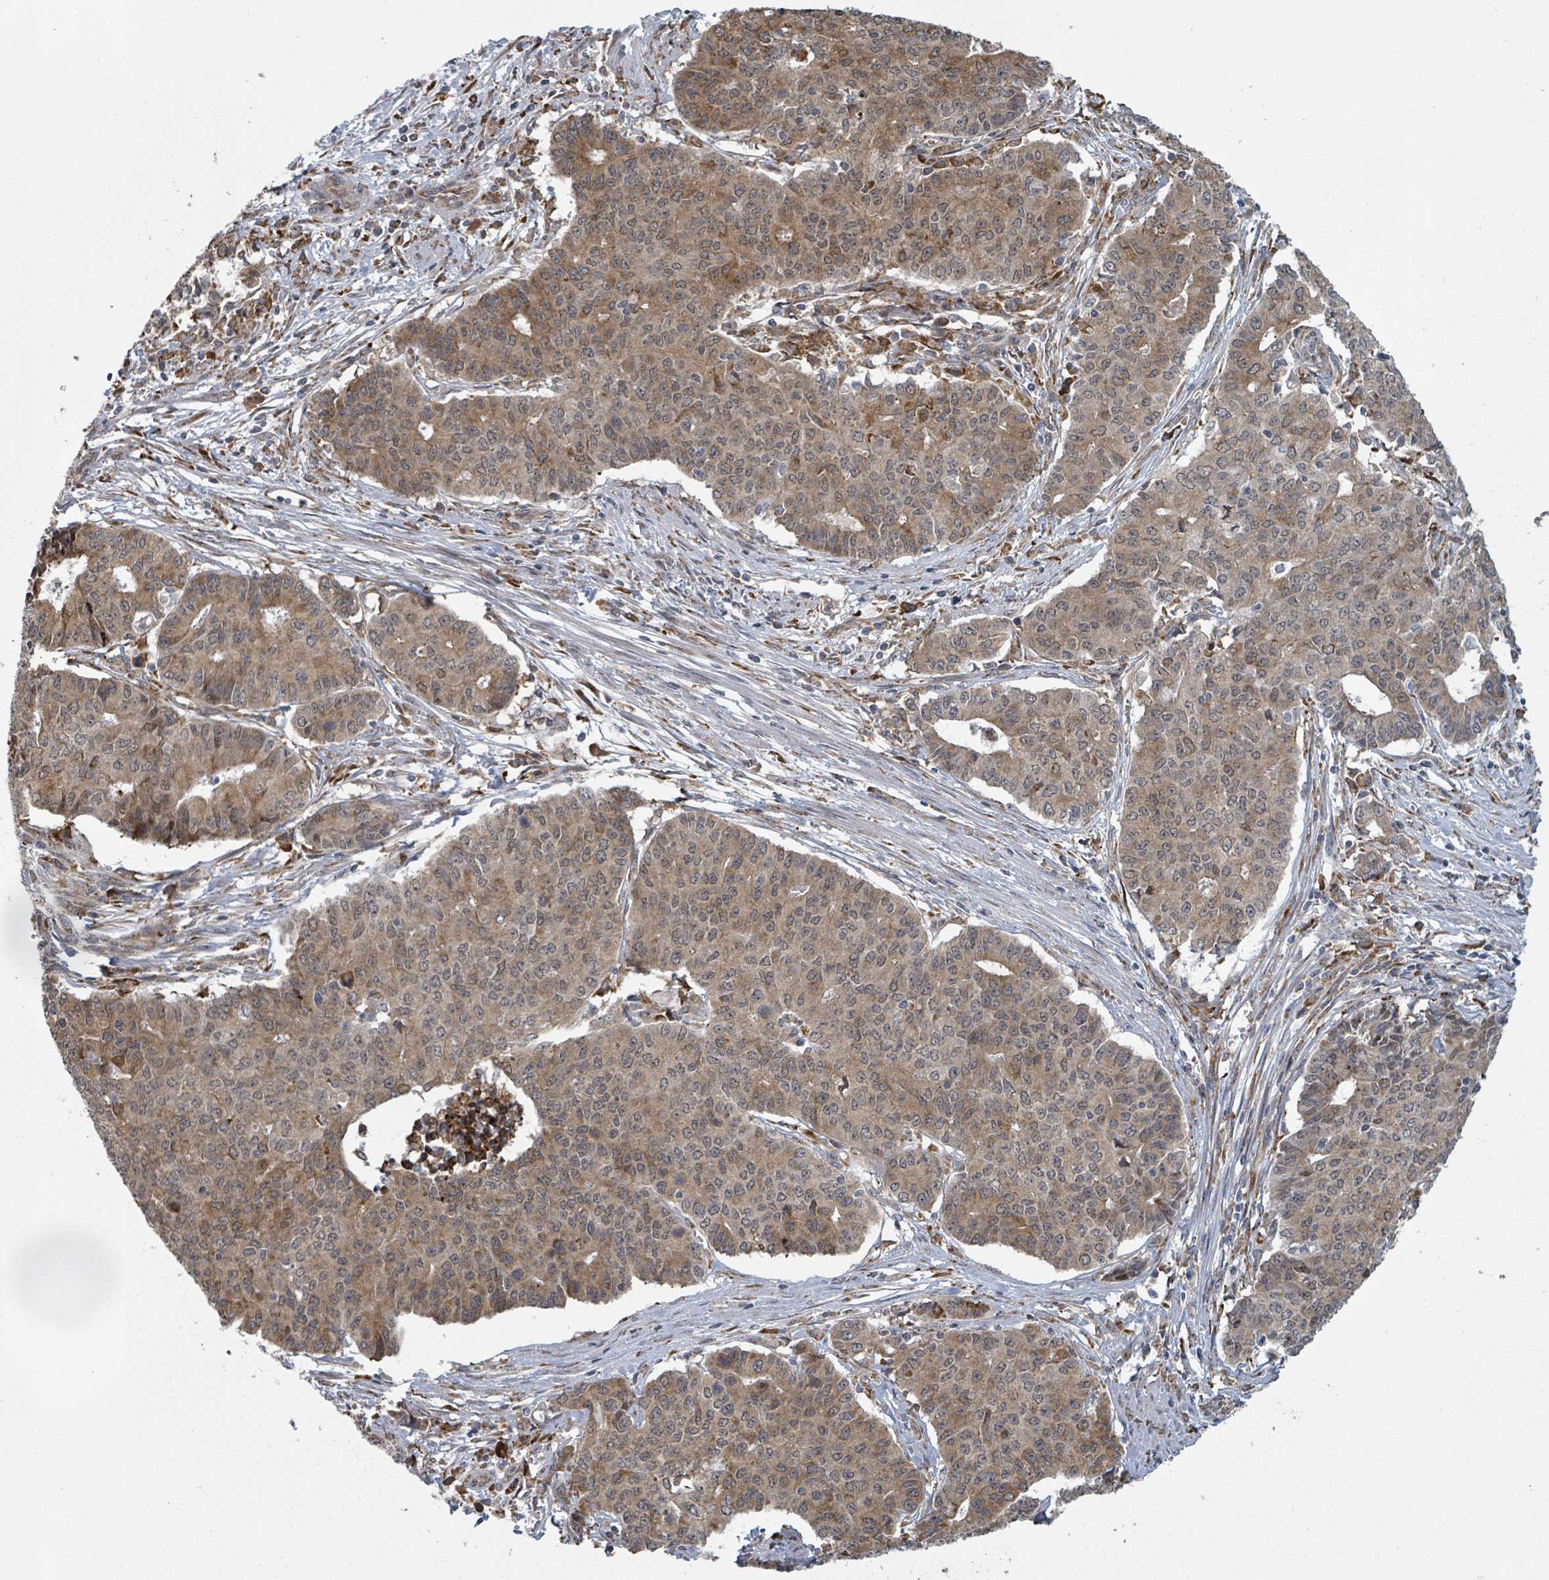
{"staining": {"intensity": "moderate", "quantity": ">75%", "location": "cytoplasmic/membranous"}, "tissue": "endometrial cancer", "cell_type": "Tumor cells", "image_type": "cancer", "snomed": [{"axis": "morphology", "description": "Adenocarcinoma, NOS"}, {"axis": "topography", "description": "Endometrium"}], "caption": "Endometrial cancer stained with immunohistochemistry (IHC) shows moderate cytoplasmic/membranous staining in approximately >75% of tumor cells.", "gene": "SHROOM2", "patient": {"sex": "female", "age": 59}}